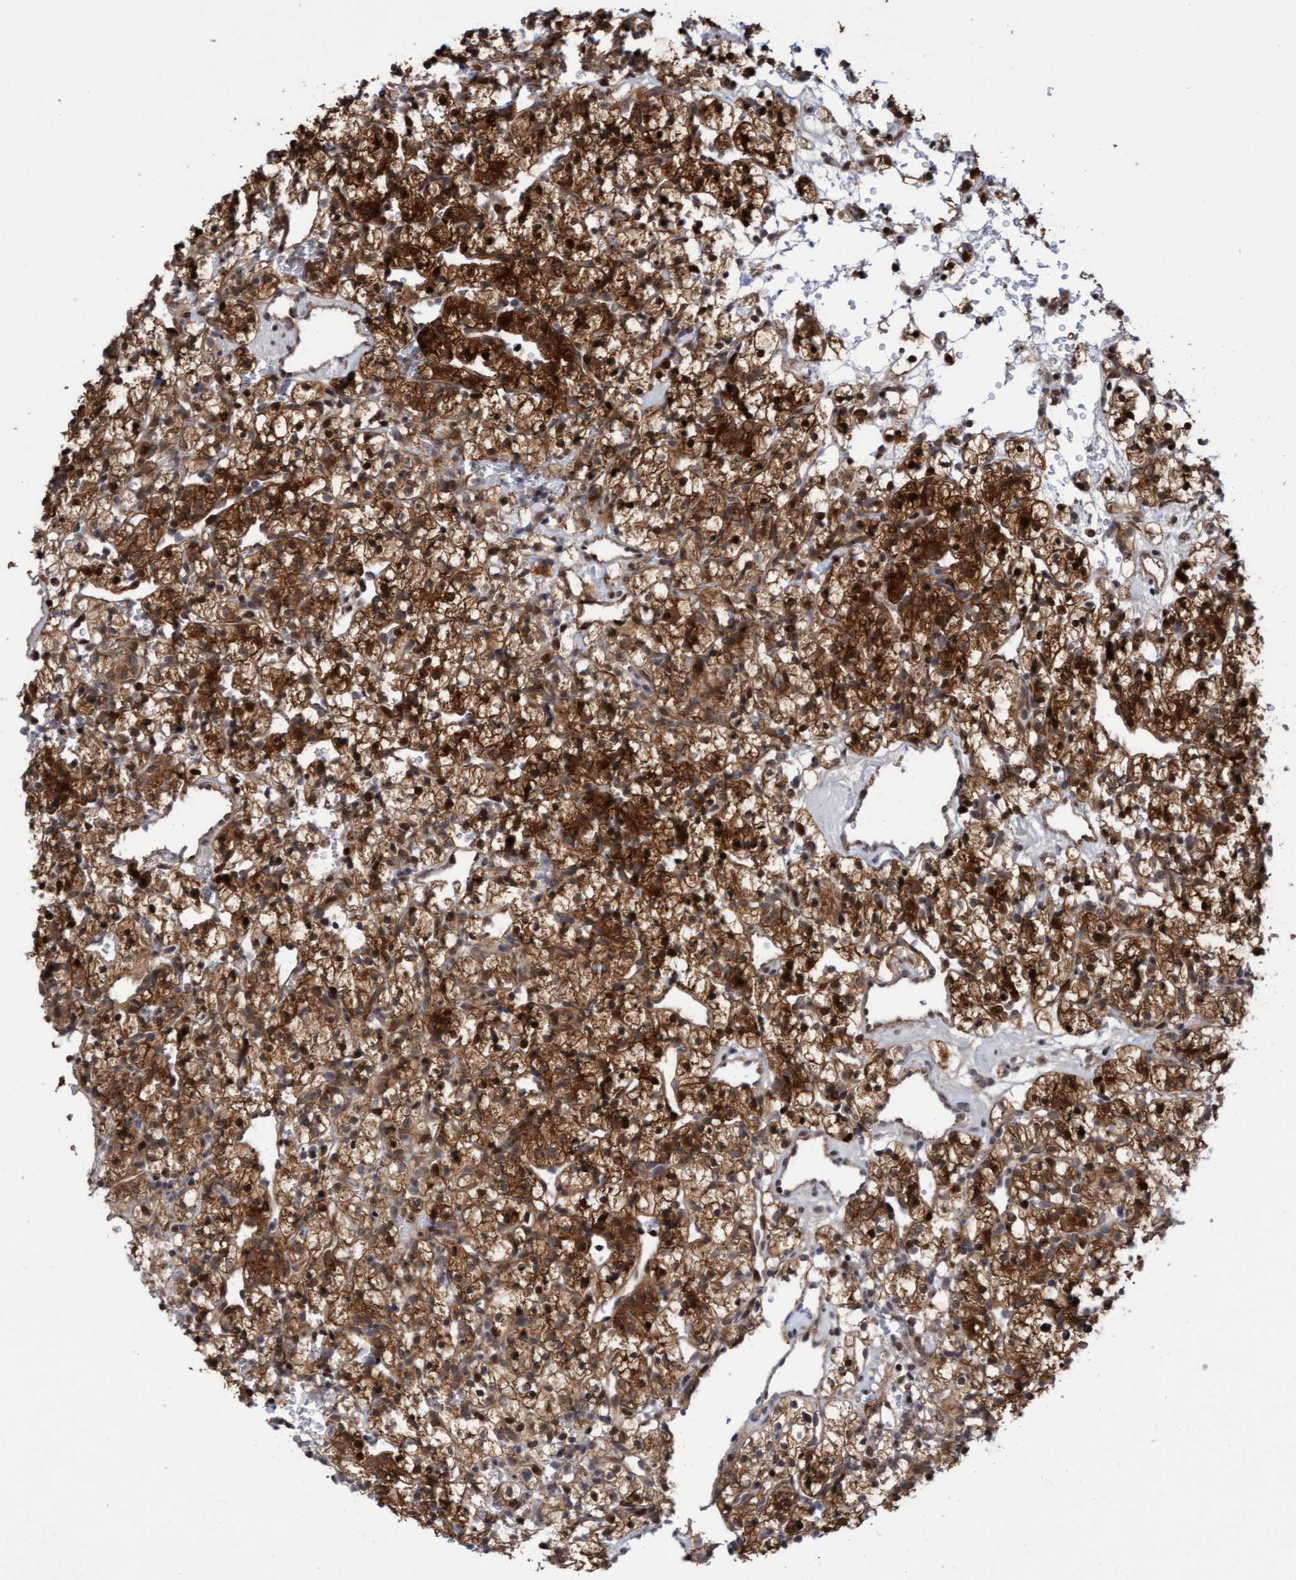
{"staining": {"intensity": "strong", "quantity": ">75%", "location": "cytoplasmic/membranous,nuclear"}, "tissue": "renal cancer", "cell_type": "Tumor cells", "image_type": "cancer", "snomed": [{"axis": "morphology", "description": "Adenocarcinoma, NOS"}, {"axis": "topography", "description": "Kidney"}], "caption": "The photomicrograph reveals staining of adenocarcinoma (renal), revealing strong cytoplasmic/membranous and nuclear protein staining (brown color) within tumor cells. (brown staining indicates protein expression, while blue staining denotes nuclei).", "gene": "ITFG1", "patient": {"sex": "female", "age": 57}}